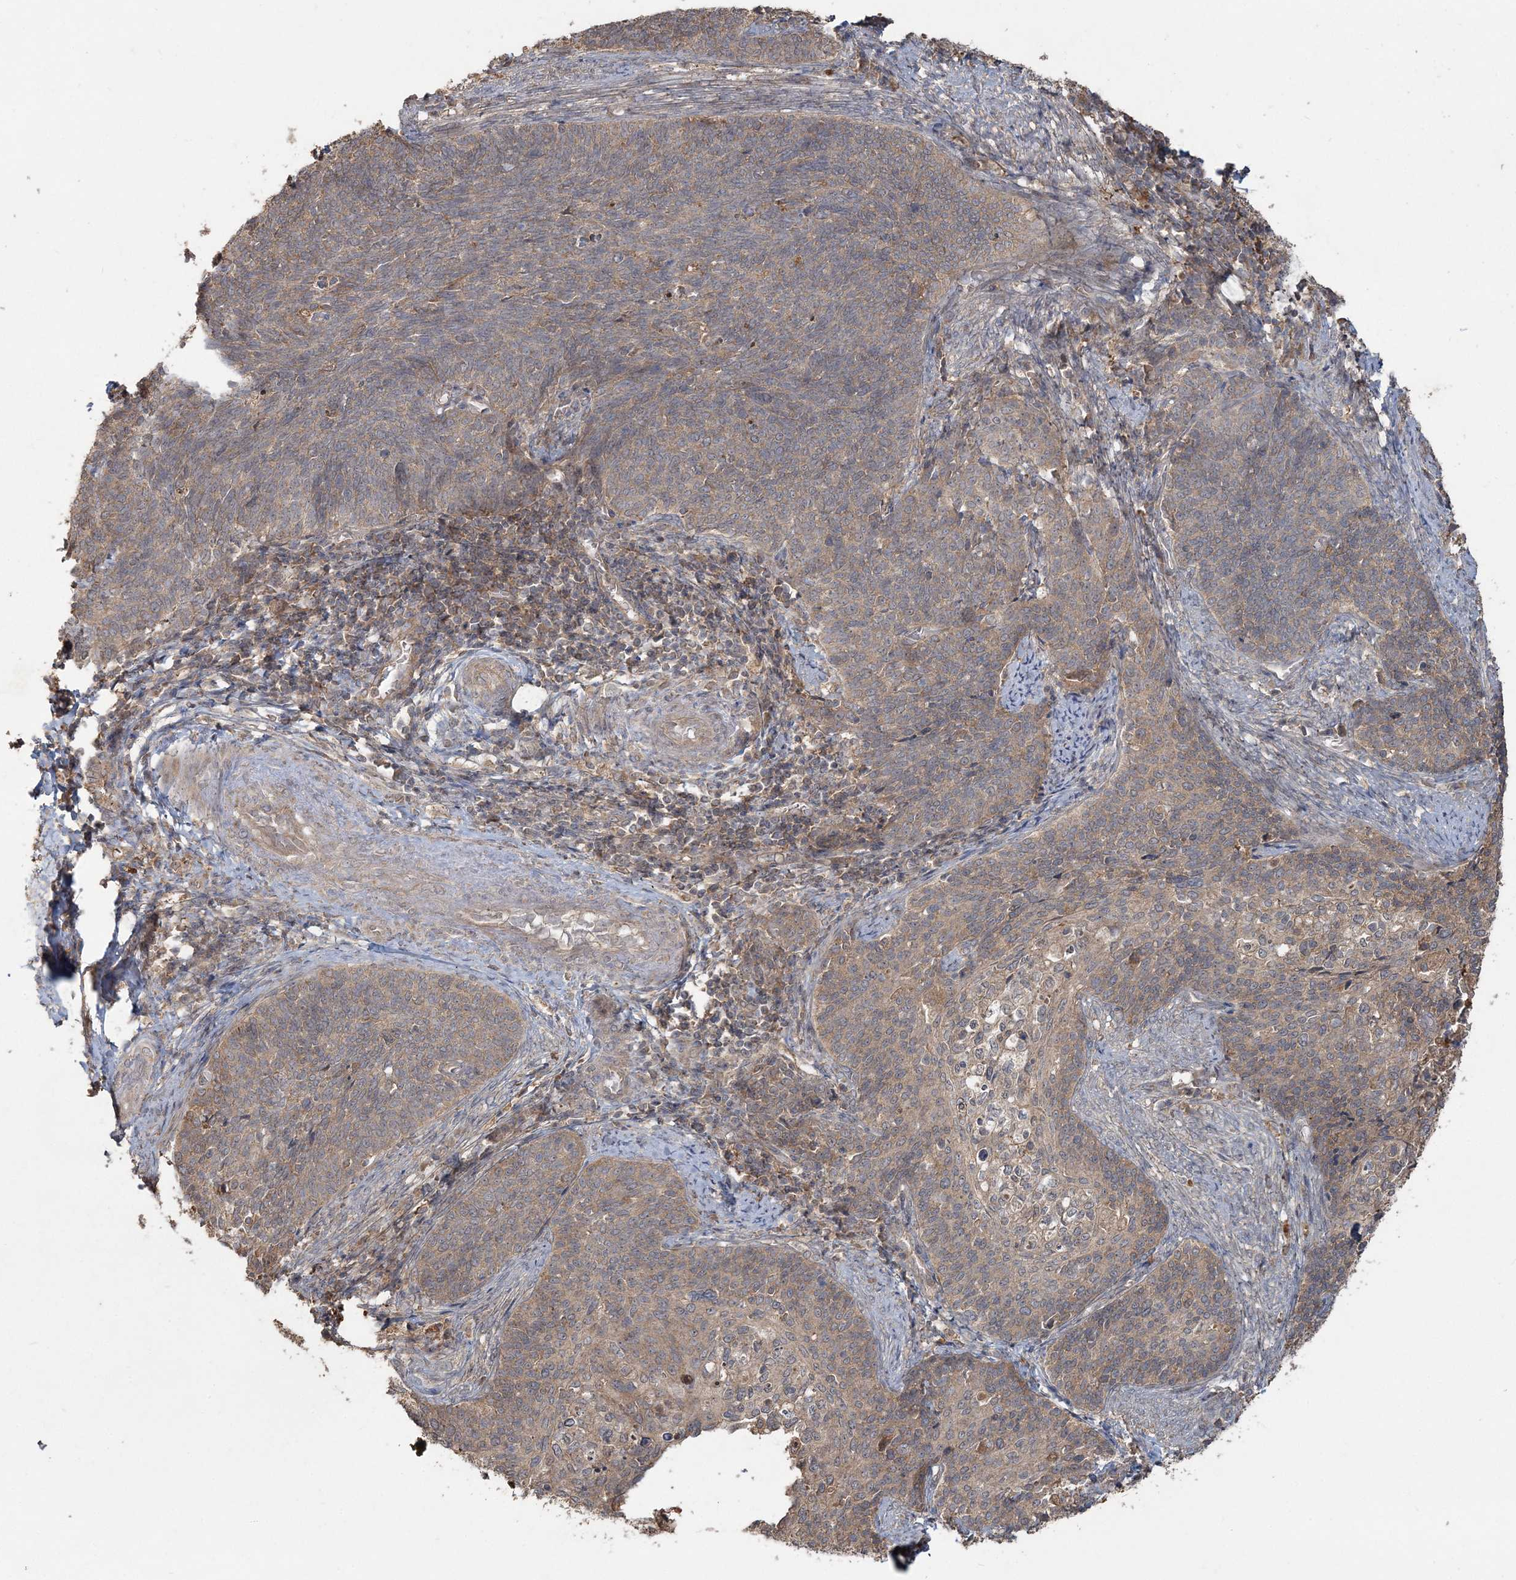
{"staining": {"intensity": "weak", "quantity": "<25%", "location": "cytoplasmic/membranous"}, "tissue": "cervical cancer", "cell_type": "Tumor cells", "image_type": "cancer", "snomed": [{"axis": "morphology", "description": "Squamous cell carcinoma, NOS"}, {"axis": "topography", "description": "Cervix"}], "caption": "This is a image of immunohistochemistry (IHC) staining of cervical cancer (squamous cell carcinoma), which shows no staining in tumor cells.", "gene": "SPRY1", "patient": {"sex": "female", "age": 39}}